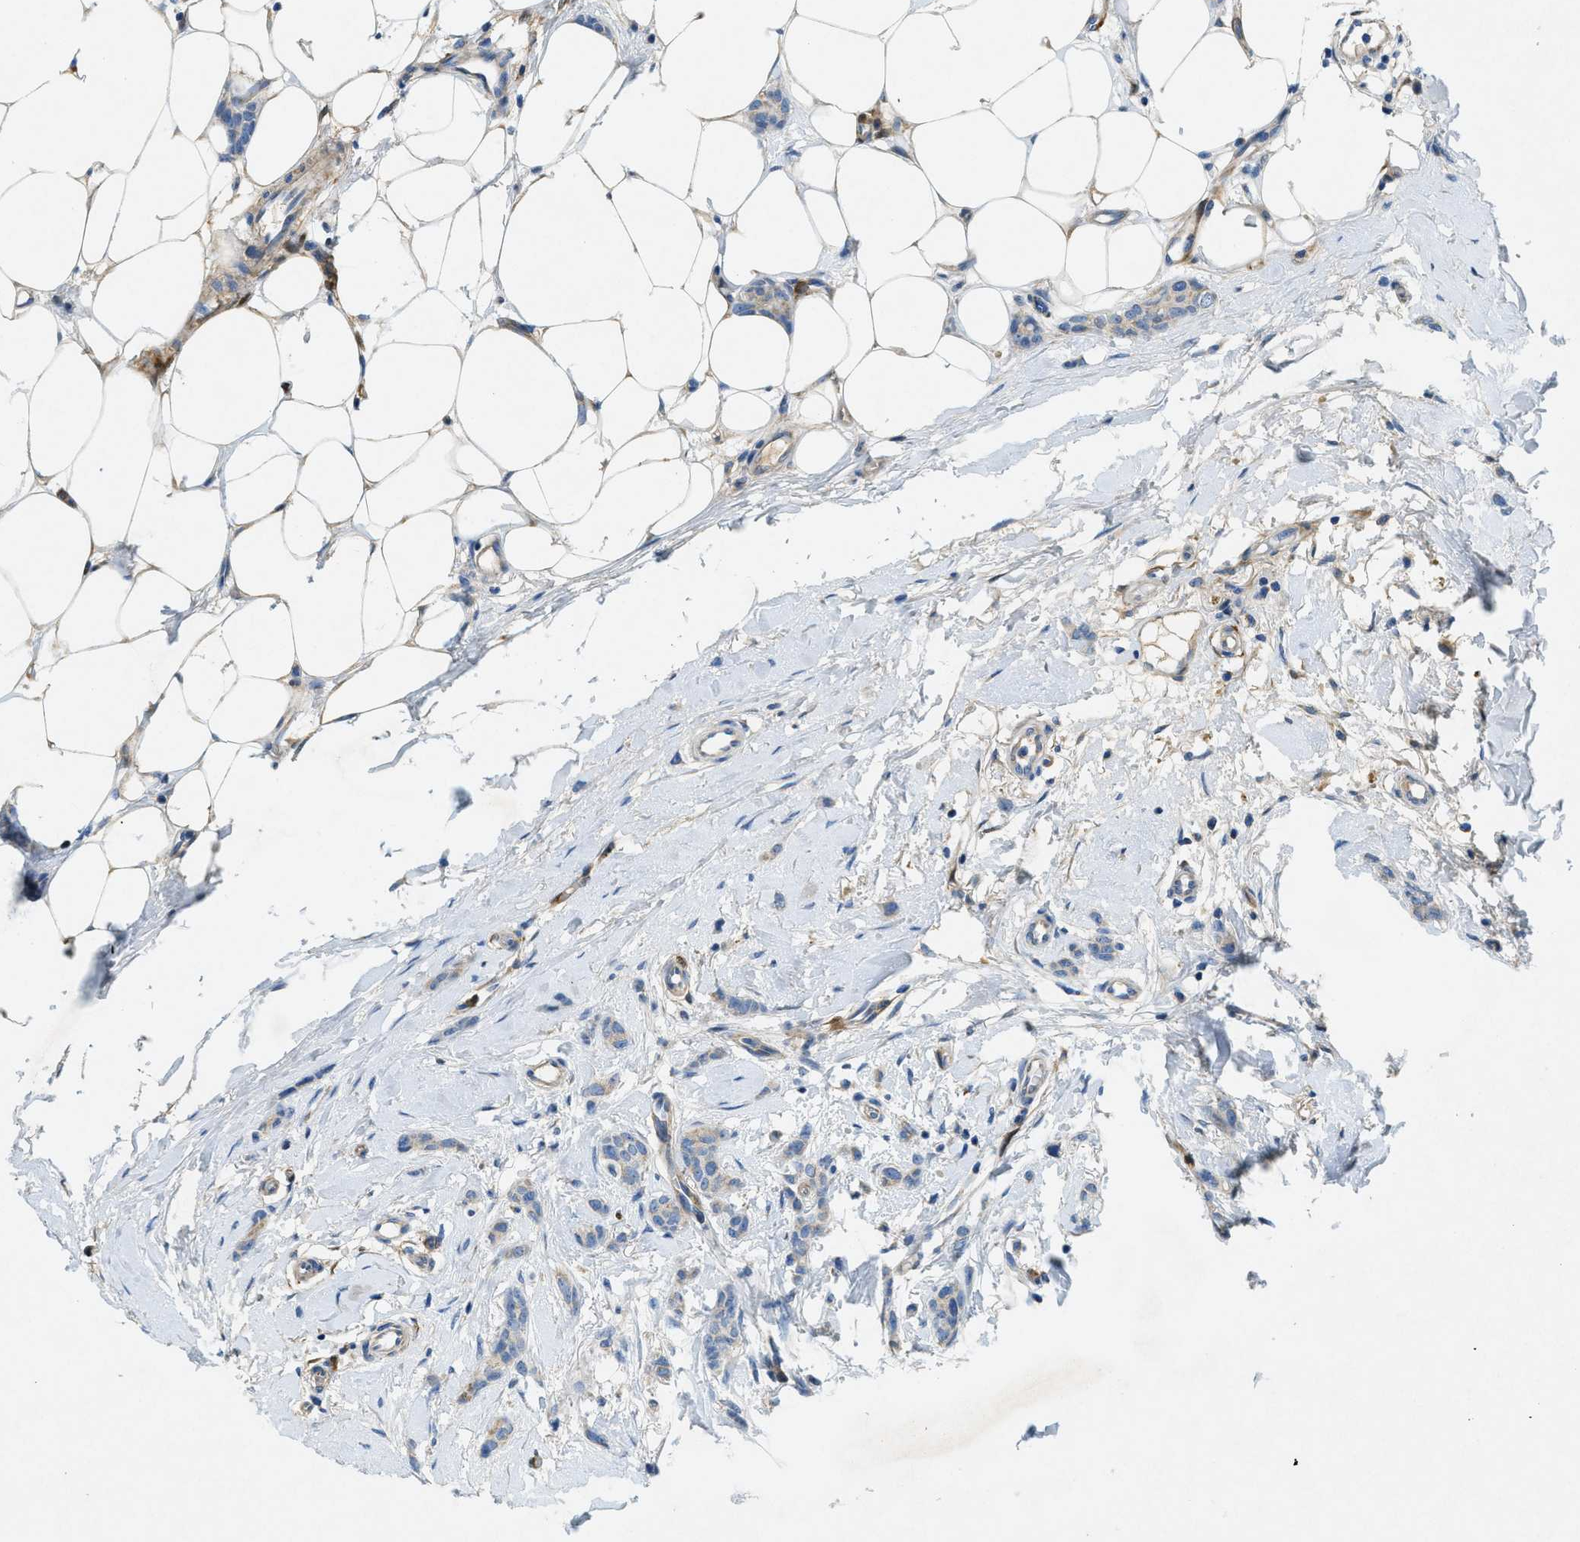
{"staining": {"intensity": "weak", "quantity": "<25%", "location": "cytoplasmic/membranous"}, "tissue": "breast cancer", "cell_type": "Tumor cells", "image_type": "cancer", "snomed": [{"axis": "morphology", "description": "Lobular carcinoma"}, {"axis": "topography", "description": "Skin"}, {"axis": "topography", "description": "Breast"}], "caption": "An image of human breast lobular carcinoma is negative for staining in tumor cells.", "gene": "CYGB", "patient": {"sex": "female", "age": 46}}